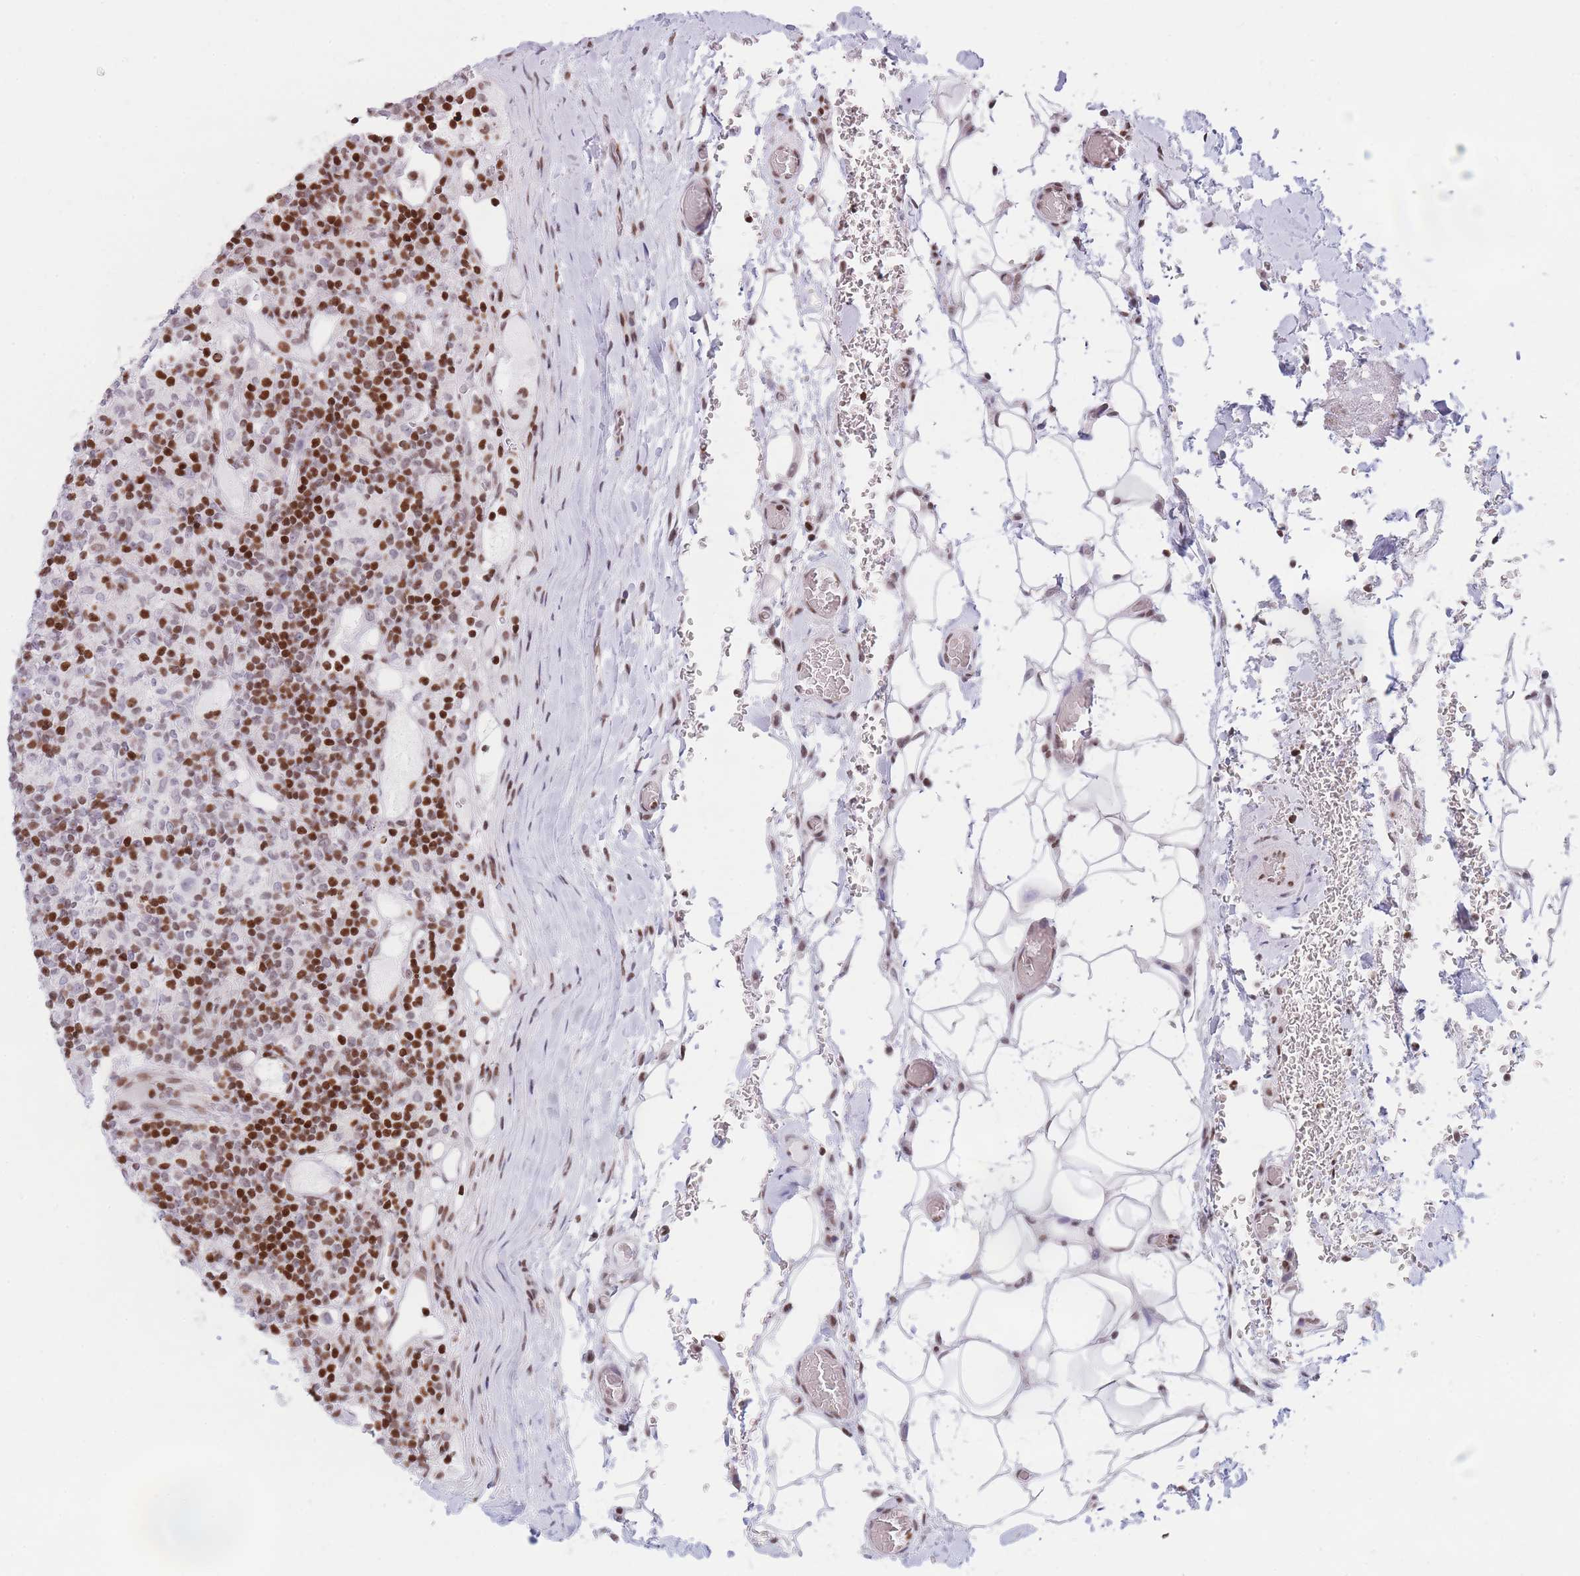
{"staining": {"intensity": "negative", "quantity": "none", "location": "none"}, "tissue": "lymphoma", "cell_type": "Tumor cells", "image_type": "cancer", "snomed": [{"axis": "morphology", "description": "Hodgkin's disease, NOS"}, {"axis": "topography", "description": "Lymph node"}], "caption": "Immunohistochemistry (IHC) photomicrograph of Hodgkin's disease stained for a protein (brown), which displays no expression in tumor cells.", "gene": "AK9", "patient": {"sex": "male", "age": 70}}